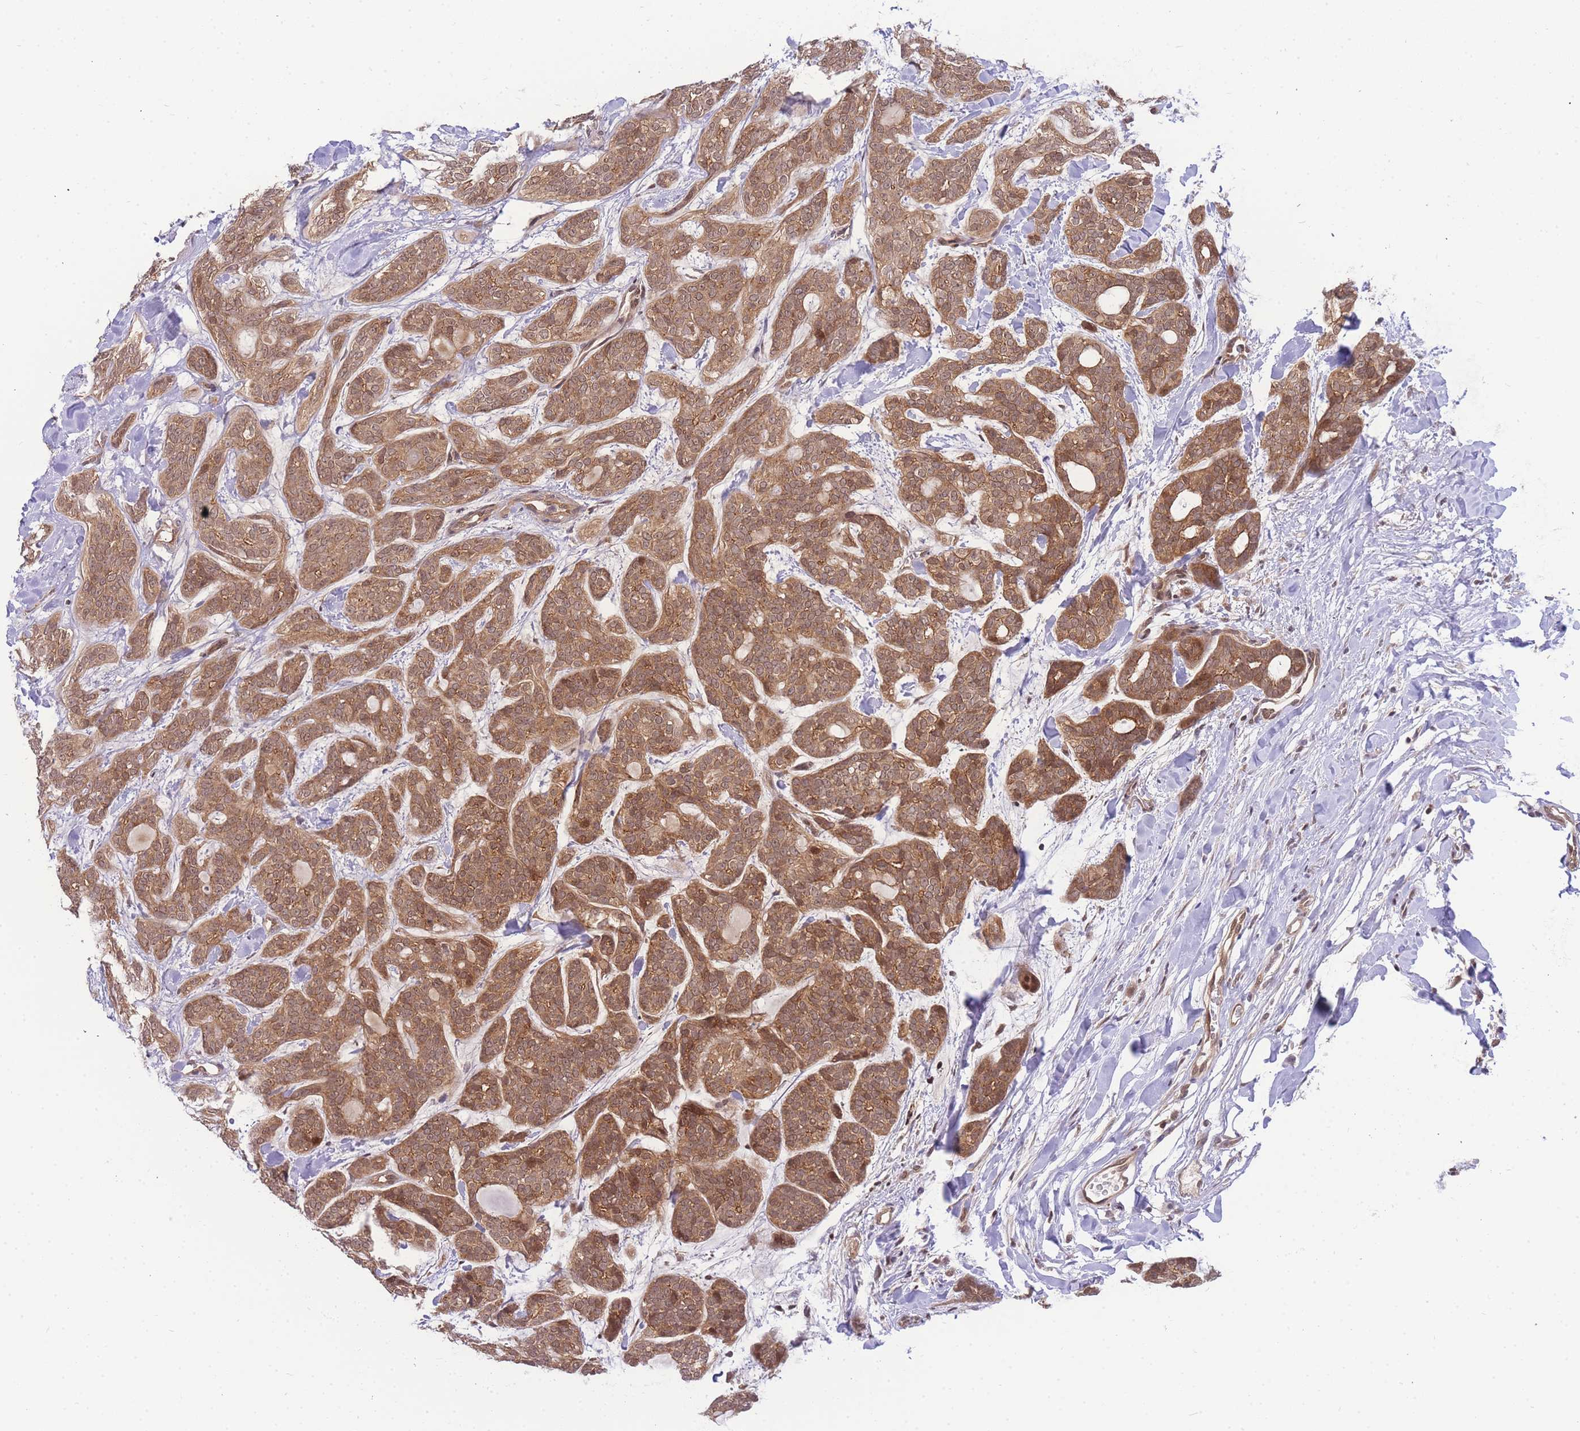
{"staining": {"intensity": "moderate", "quantity": ">75%", "location": "cytoplasmic/membranous,nuclear"}, "tissue": "head and neck cancer", "cell_type": "Tumor cells", "image_type": "cancer", "snomed": [{"axis": "morphology", "description": "Adenocarcinoma, NOS"}, {"axis": "topography", "description": "Head-Neck"}], "caption": "A brown stain labels moderate cytoplasmic/membranous and nuclear positivity of a protein in head and neck cancer tumor cells.", "gene": "KIAA1191", "patient": {"sex": "male", "age": 66}}